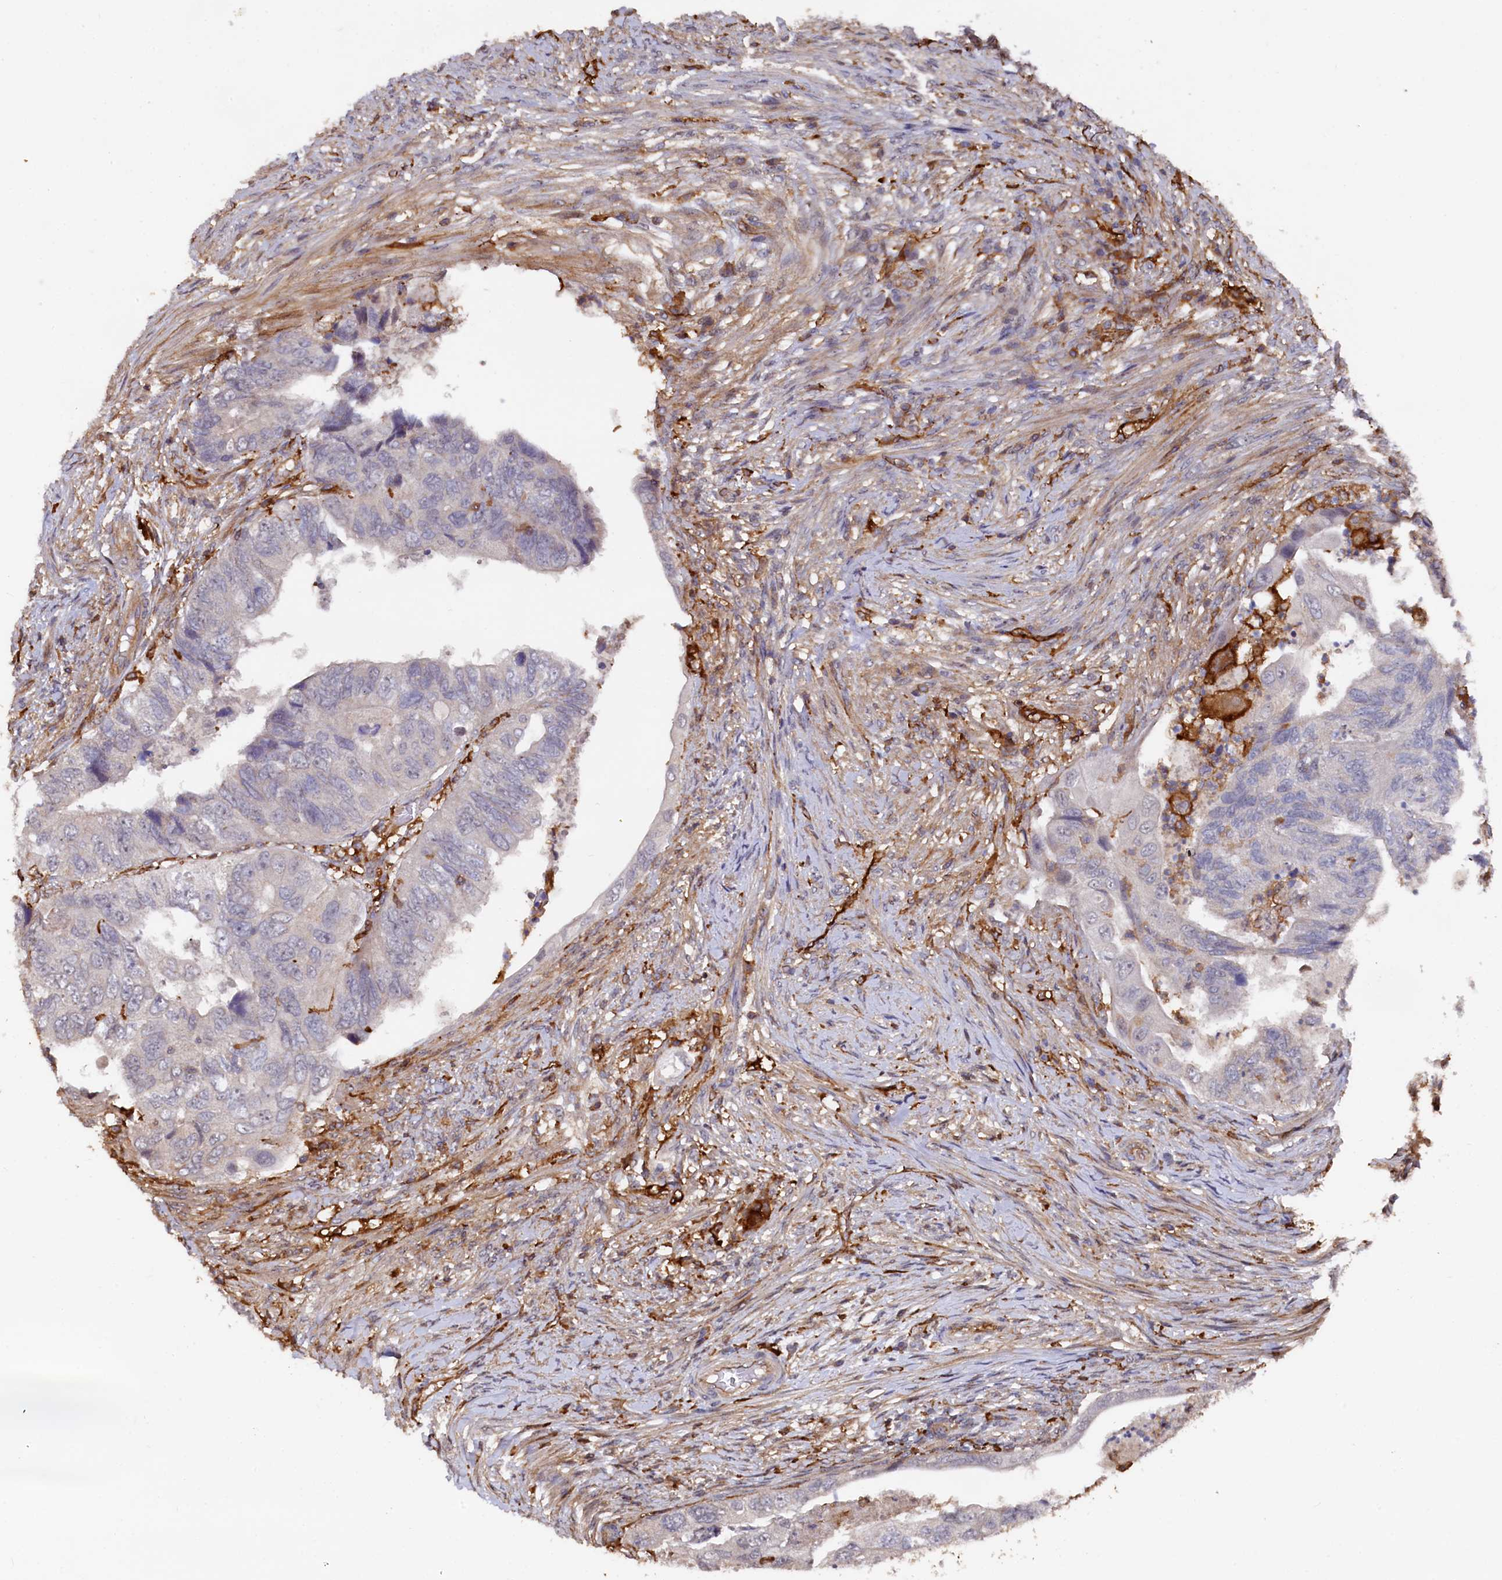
{"staining": {"intensity": "negative", "quantity": "none", "location": "none"}, "tissue": "colorectal cancer", "cell_type": "Tumor cells", "image_type": "cancer", "snomed": [{"axis": "morphology", "description": "Adenocarcinoma, NOS"}, {"axis": "topography", "description": "Rectum"}], "caption": "Image shows no protein expression in tumor cells of colorectal adenocarcinoma tissue.", "gene": "PLEKHO2", "patient": {"sex": "male", "age": 63}}